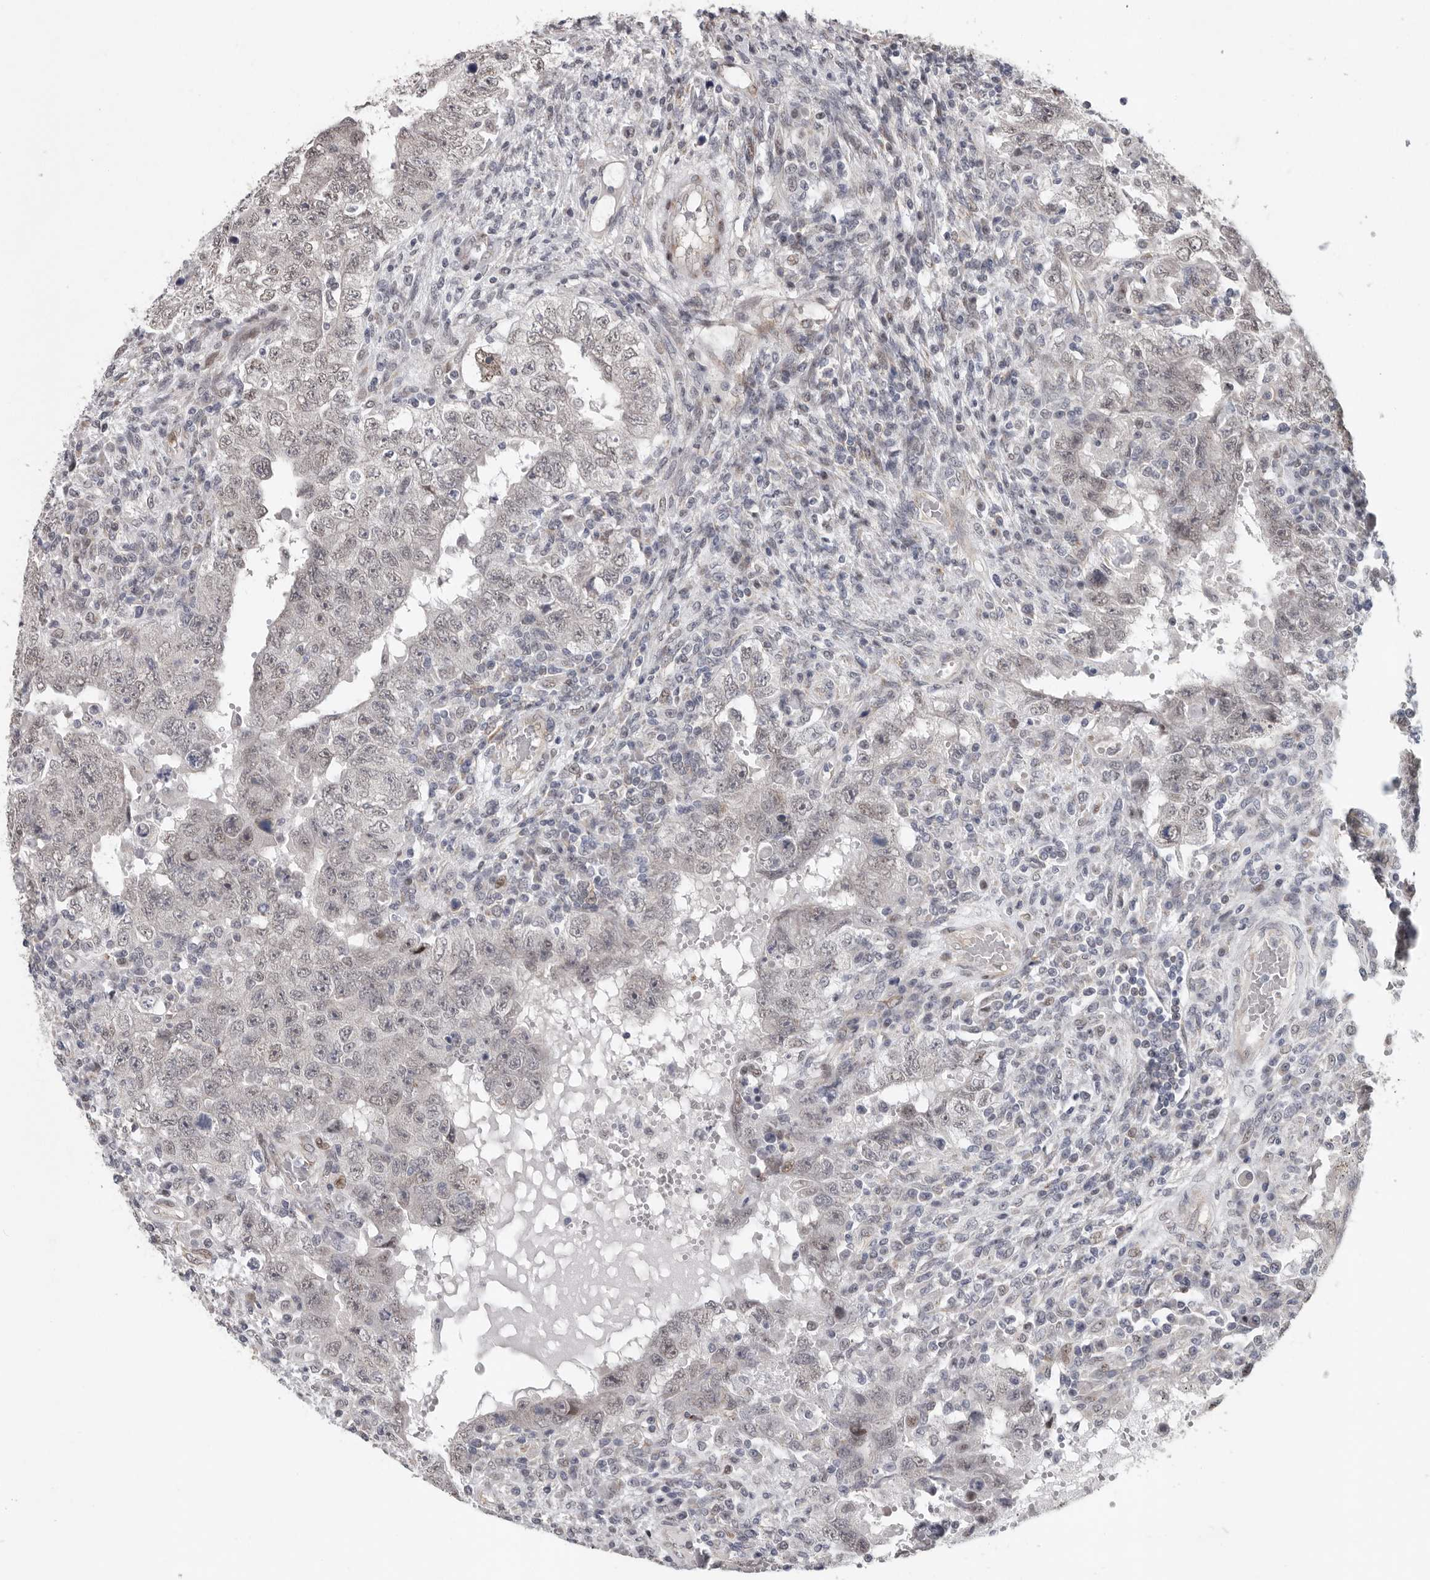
{"staining": {"intensity": "weak", "quantity": "<25%", "location": "nuclear"}, "tissue": "testis cancer", "cell_type": "Tumor cells", "image_type": "cancer", "snomed": [{"axis": "morphology", "description": "Carcinoma, Embryonal, NOS"}, {"axis": "topography", "description": "Testis"}], "caption": "Testis embryonal carcinoma was stained to show a protein in brown. There is no significant positivity in tumor cells.", "gene": "RALGPS2", "patient": {"sex": "male", "age": 26}}